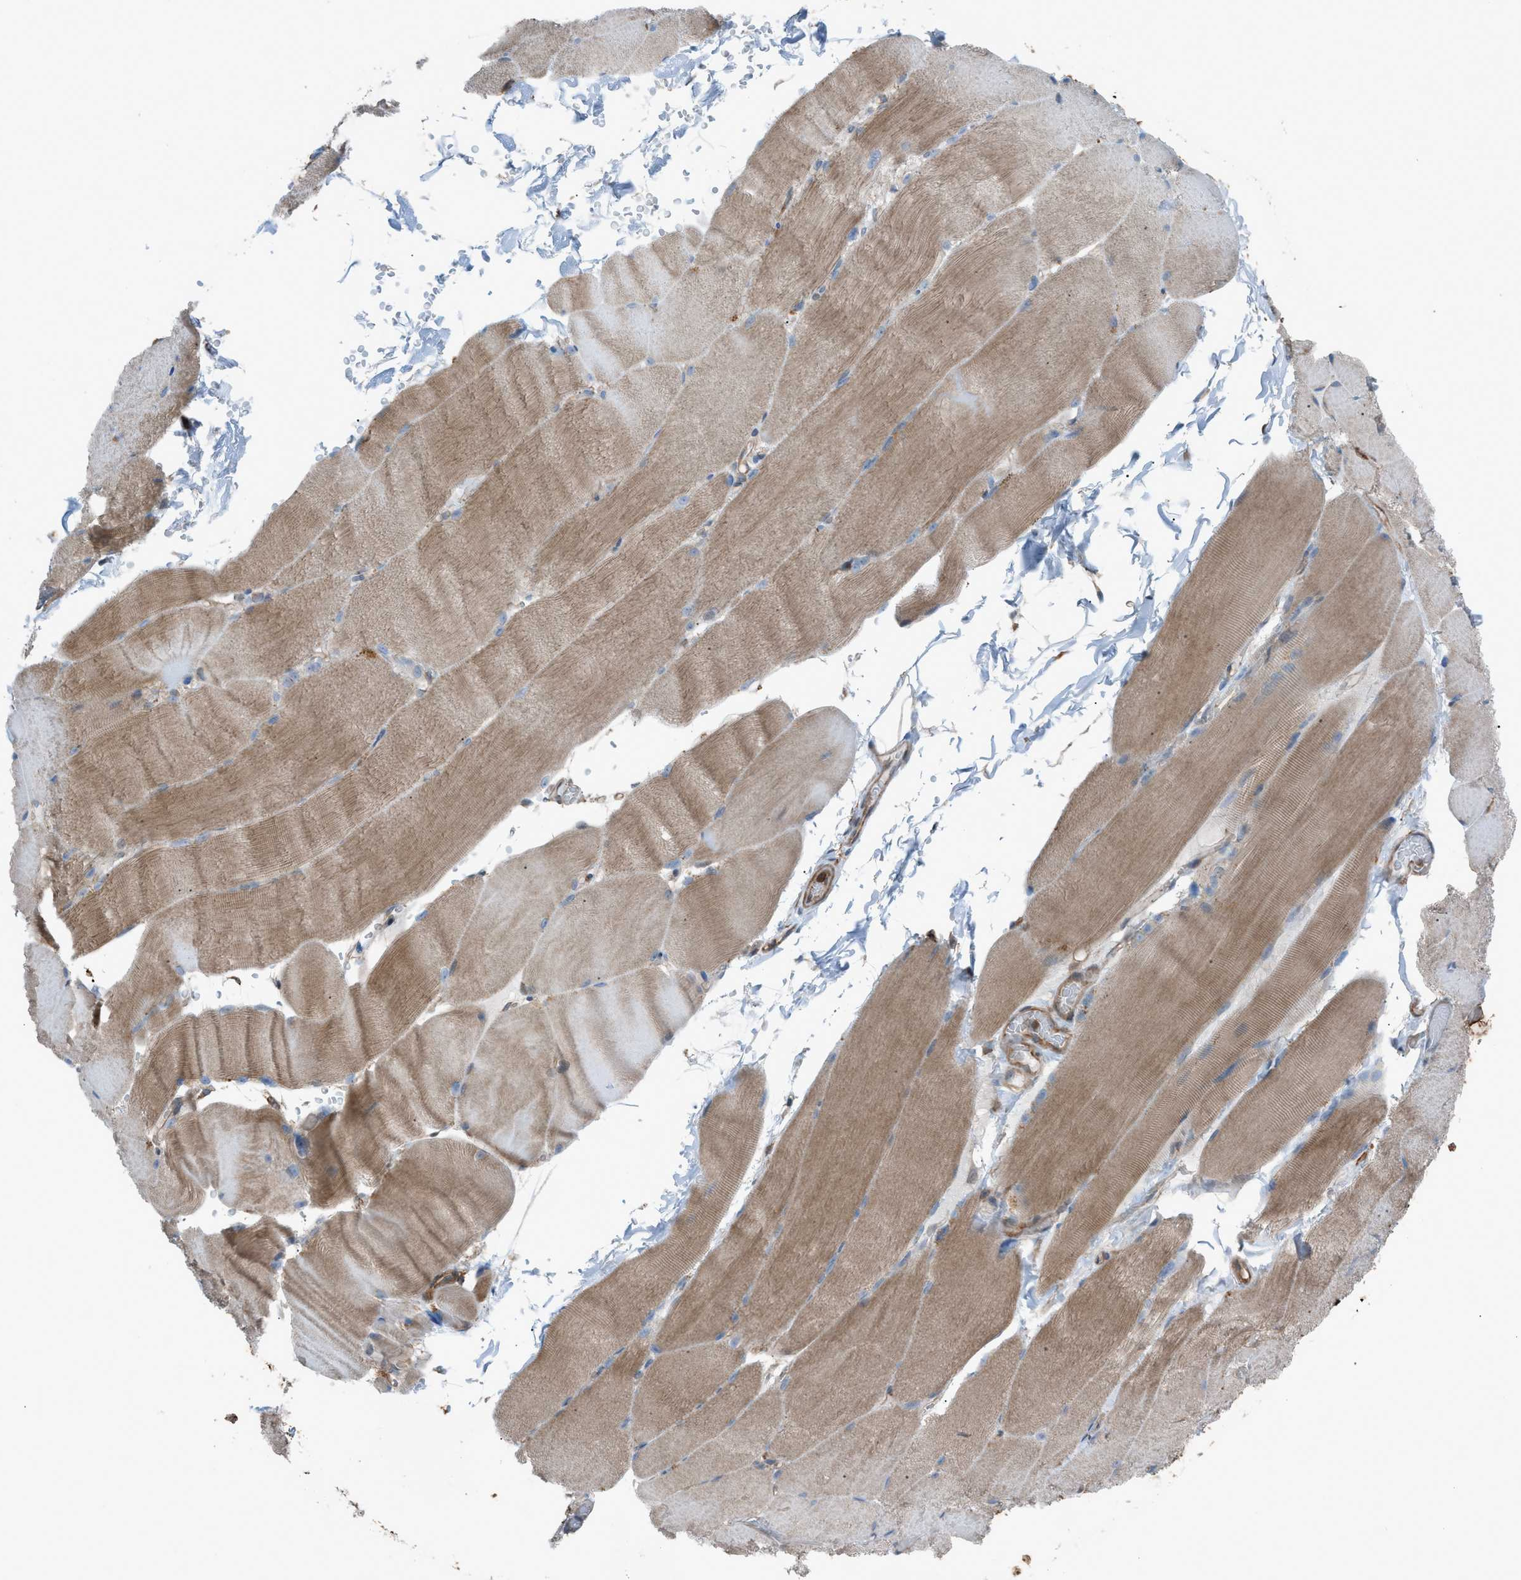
{"staining": {"intensity": "moderate", "quantity": ">75%", "location": "cytoplasmic/membranous"}, "tissue": "skeletal muscle", "cell_type": "Myocytes", "image_type": "normal", "snomed": [{"axis": "morphology", "description": "Normal tissue, NOS"}, {"axis": "topography", "description": "Skin"}, {"axis": "topography", "description": "Skeletal muscle"}], "caption": "Brown immunohistochemical staining in unremarkable skeletal muscle reveals moderate cytoplasmic/membranous staining in about >75% of myocytes.", "gene": "DYRK1A", "patient": {"sex": "male", "age": 83}}